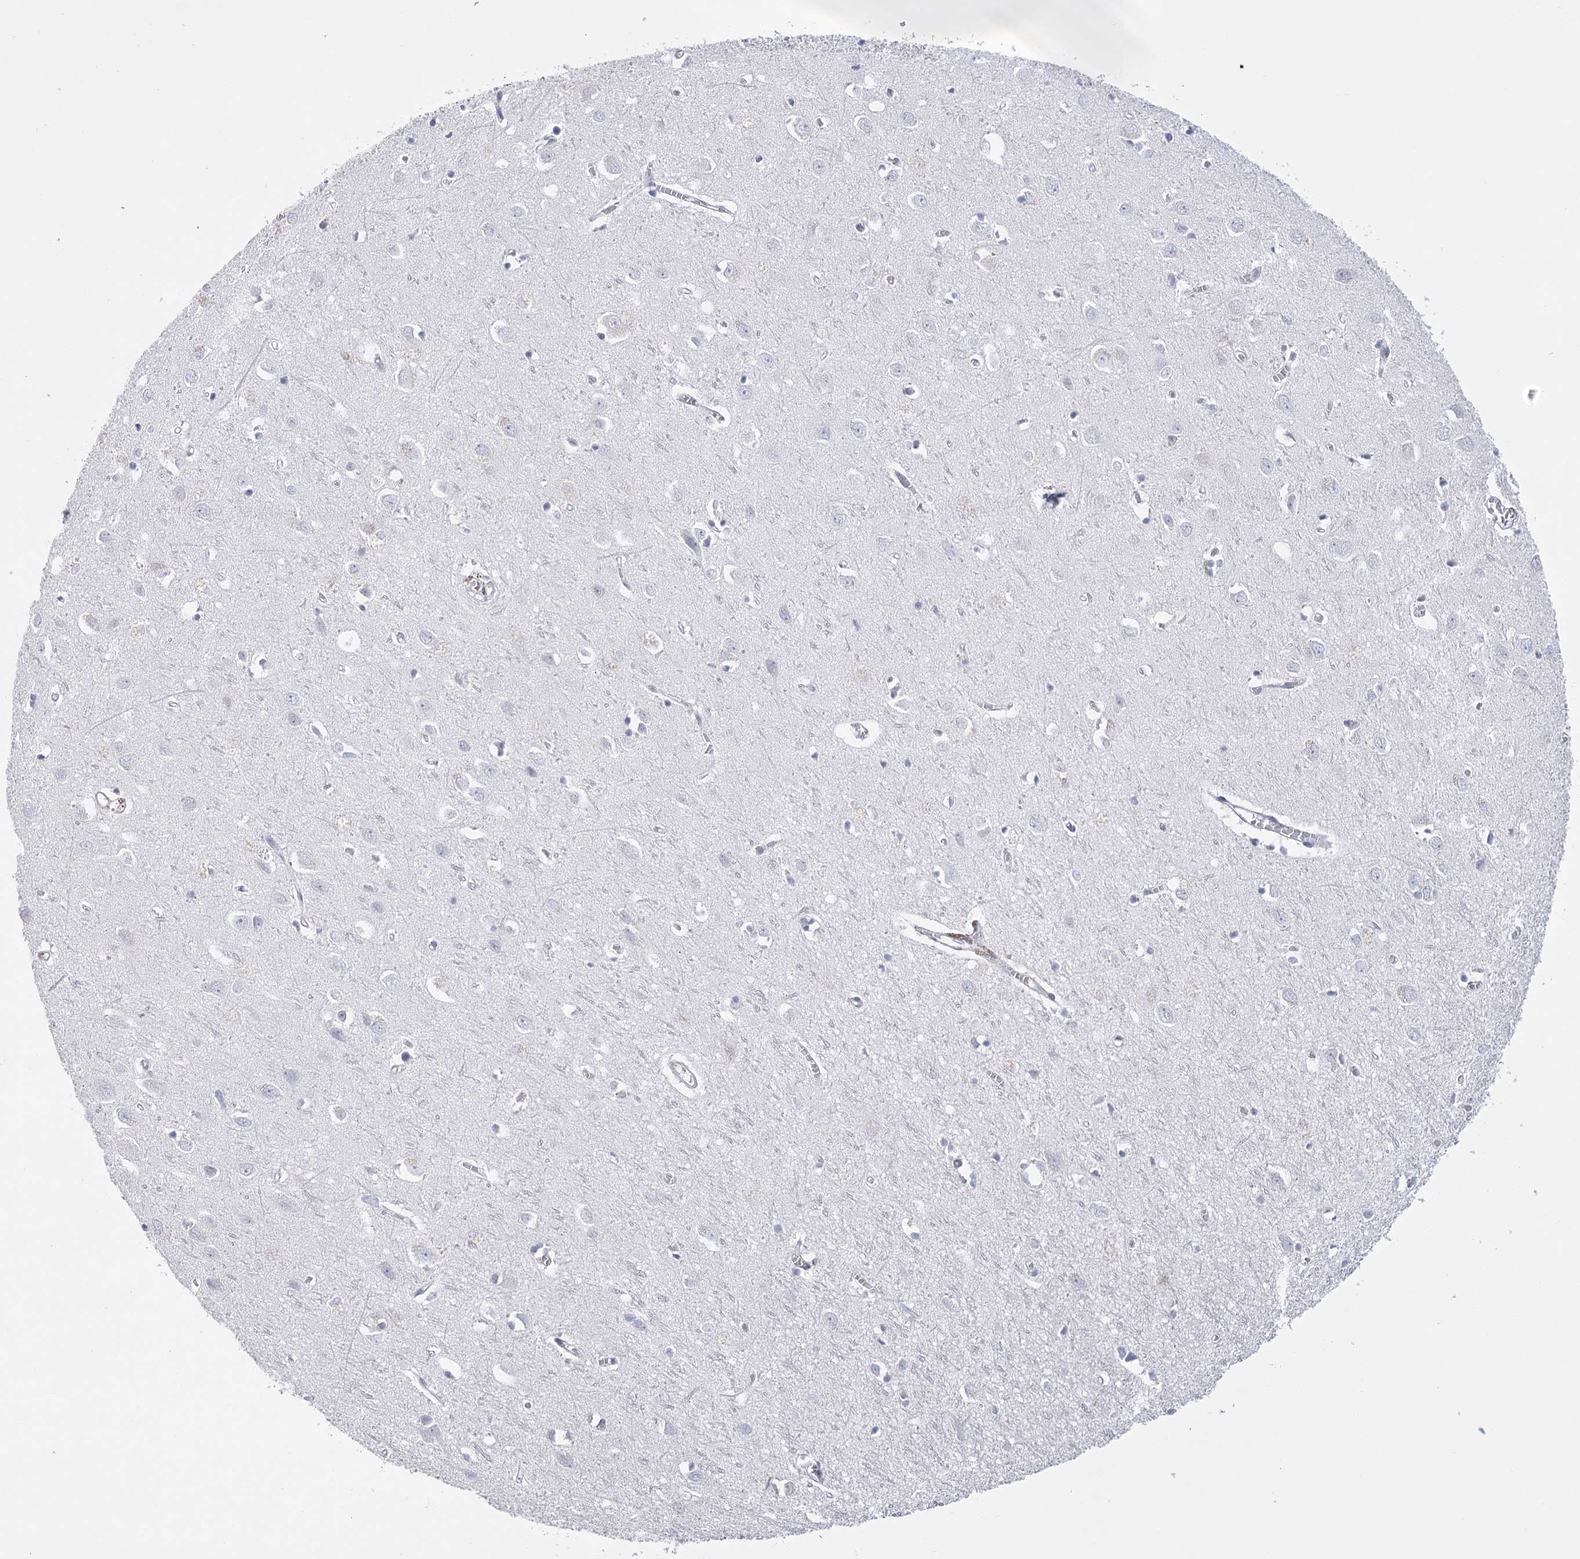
{"staining": {"intensity": "negative", "quantity": "none", "location": "none"}, "tissue": "cerebral cortex", "cell_type": "Endothelial cells", "image_type": "normal", "snomed": [{"axis": "morphology", "description": "Normal tissue, NOS"}, {"axis": "topography", "description": "Cerebral cortex"}], "caption": "Endothelial cells show no significant staining in normal cerebral cortex.", "gene": "FAM76B", "patient": {"sex": "female", "age": 64}}